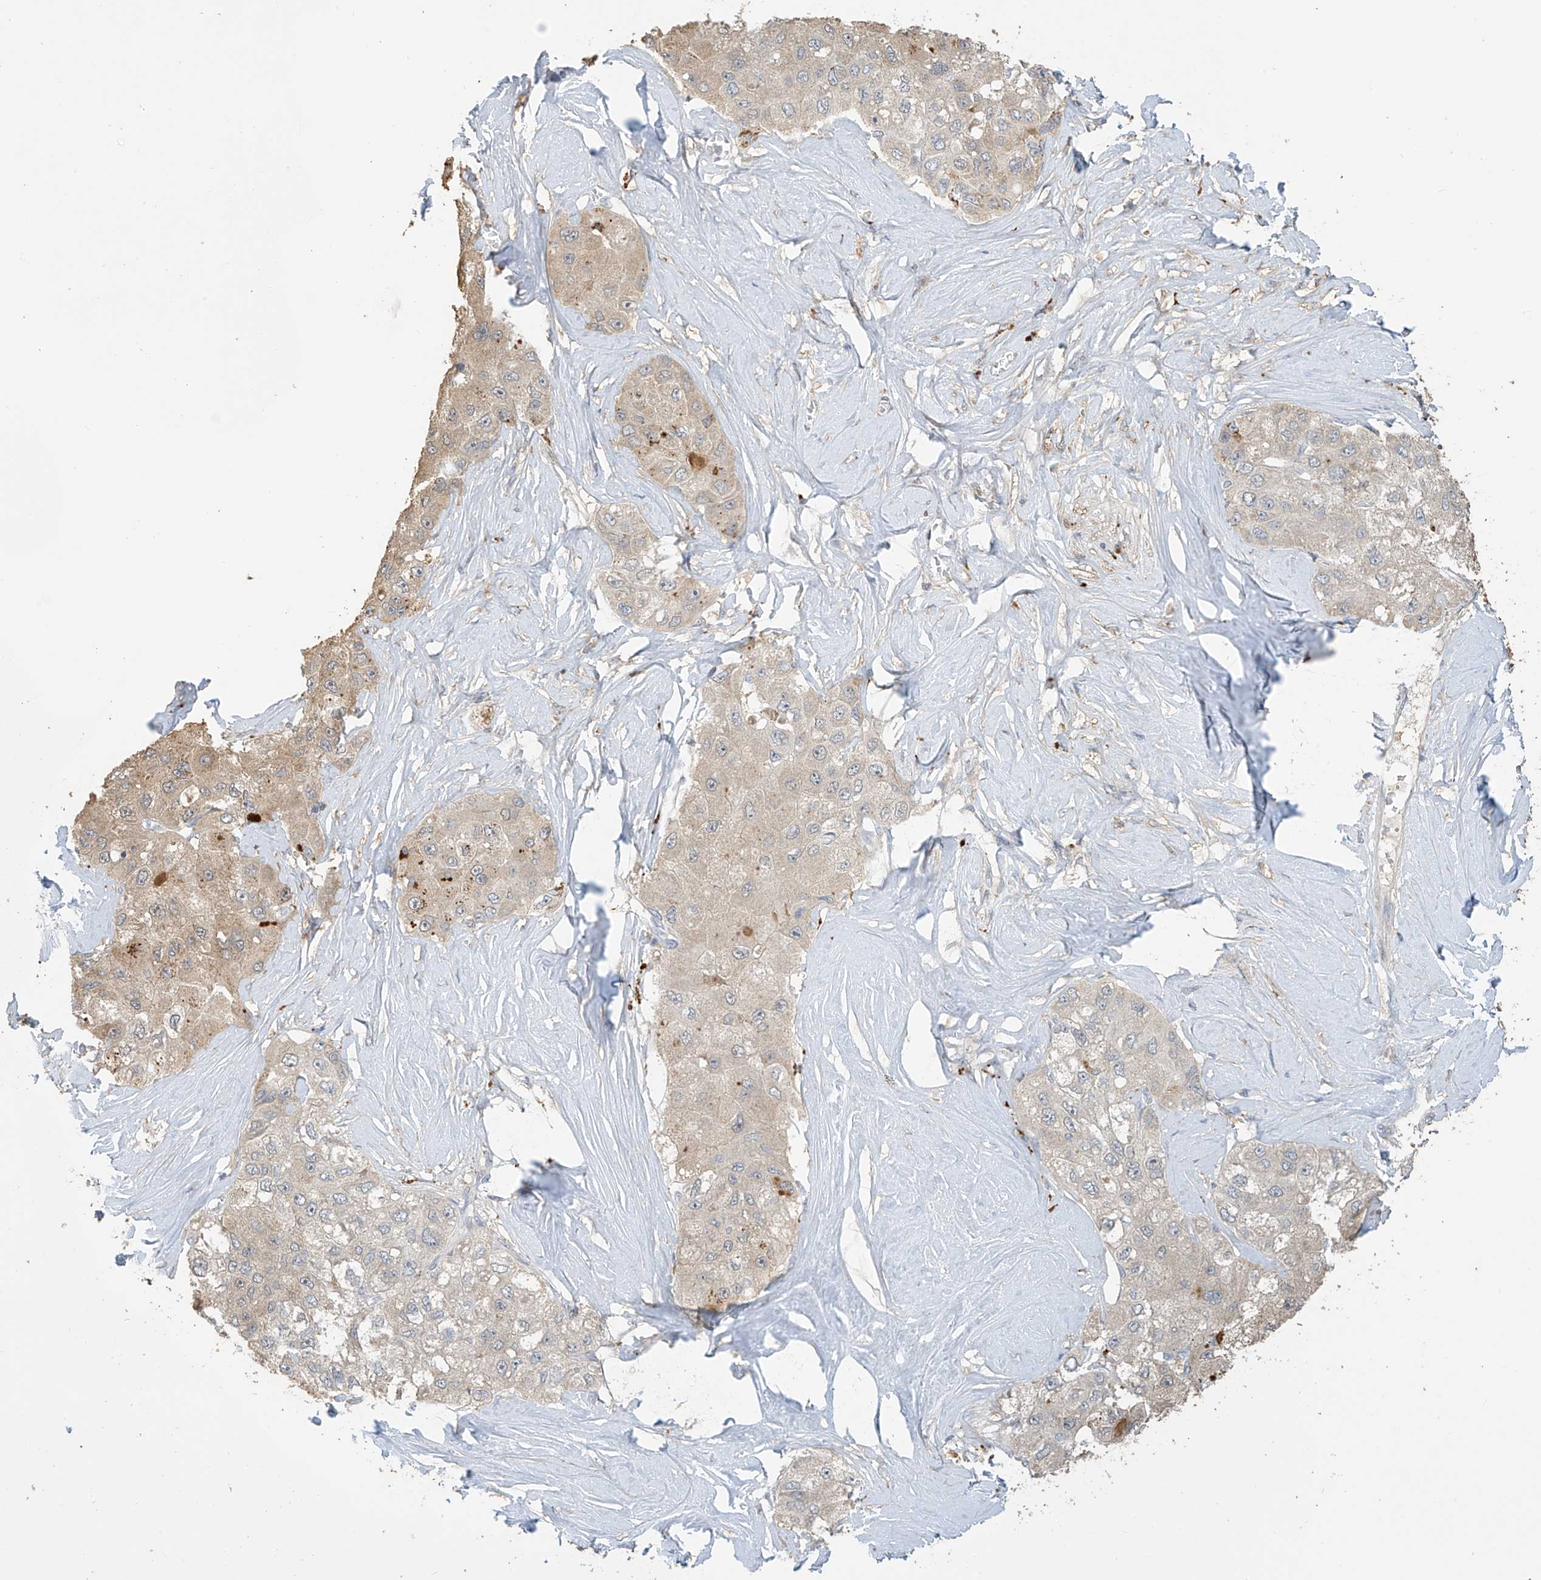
{"staining": {"intensity": "weak", "quantity": "25%-75%", "location": "cytoplasmic/membranous"}, "tissue": "liver cancer", "cell_type": "Tumor cells", "image_type": "cancer", "snomed": [{"axis": "morphology", "description": "Carcinoma, Hepatocellular, NOS"}, {"axis": "topography", "description": "Liver"}], "caption": "A high-resolution photomicrograph shows immunohistochemistry (IHC) staining of liver cancer, which shows weak cytoplasmic/membranous staining in about 25%-75% of tumor cells.", "gene": "SLFN14", "patient": {"sex": "male", "age": 80}}